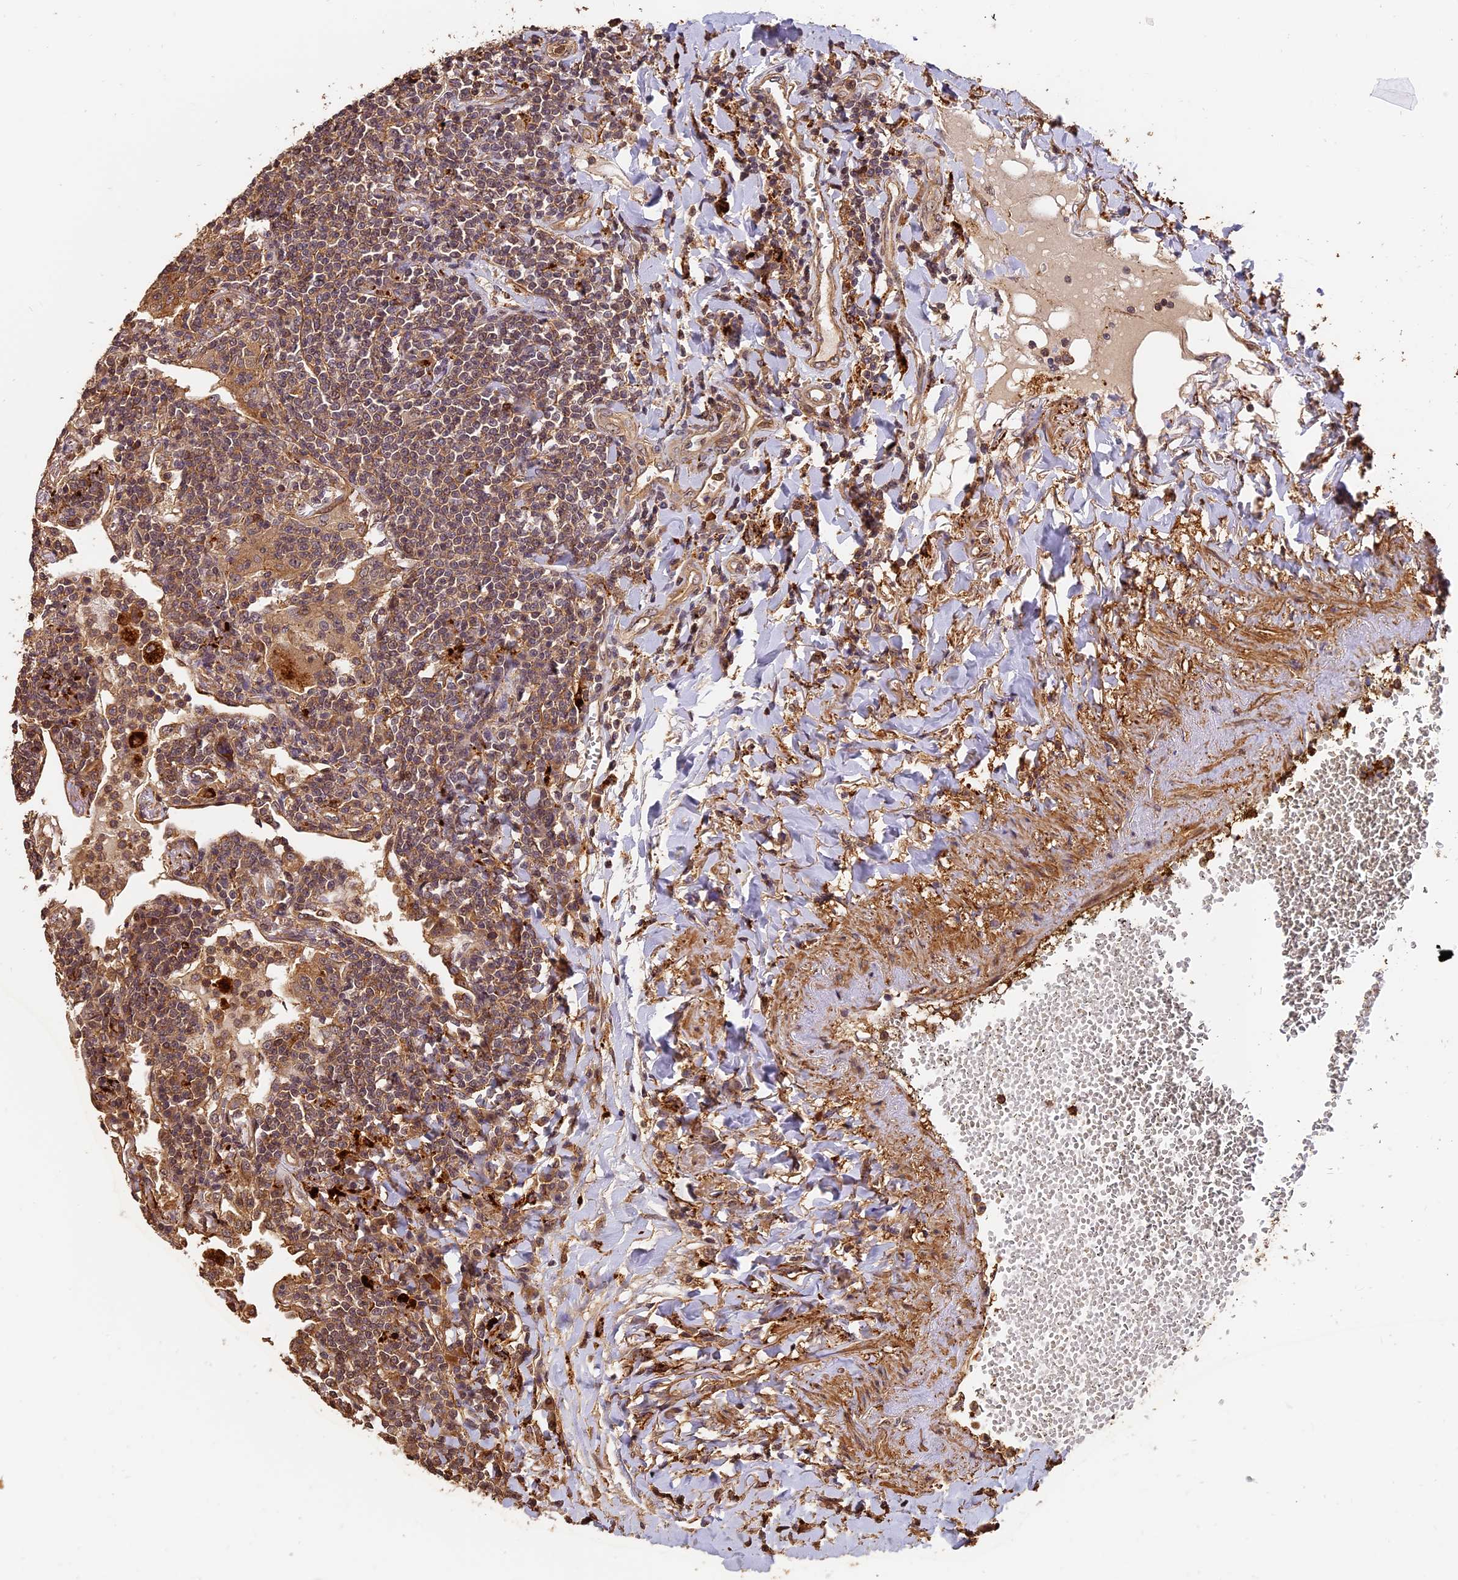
{"staining": {"intensity": "moderate", "quantity": ">75%", "location": "cytoplasmic/membranous"}, "tissue": "lymphoma", "cell_type": "Tumor cells", "image_type": "cancer", "snomed": [{"axis": "morphology", "description": "Malignant lymphoma, non-Hodgkin's type, Low grade"}, {"axis": "topography", "description": "Lung"}], "caption": "A brown stain highlights moderate cytoplasmic/membranous staining of a protein in low-grade malignant lymphoma, non-Hodgkin's type tumor cells.", "gene": "MMP15", "patient": {"sex": "female", "age": 71}}